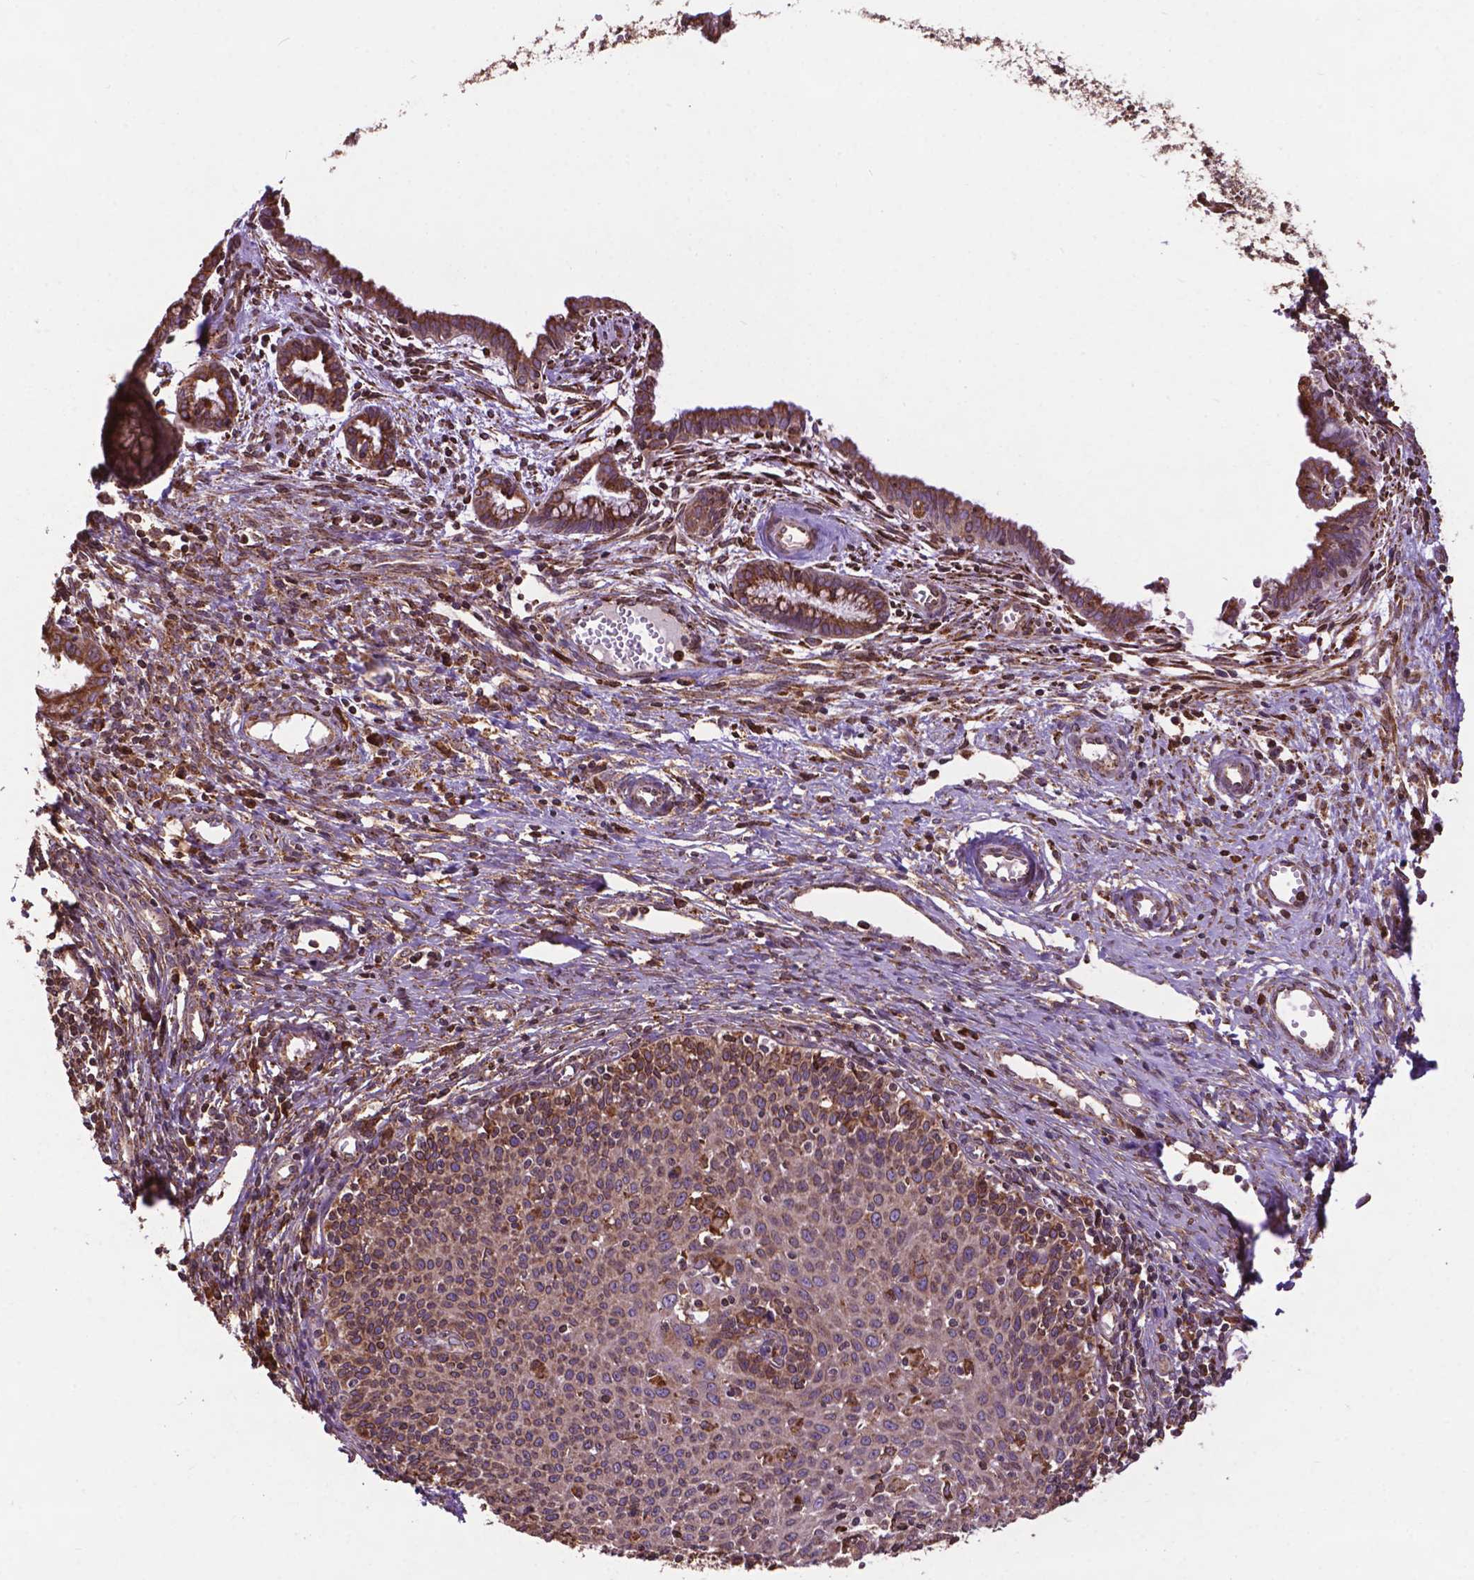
{"staining": {"intensity": "moderate", "quantity": ">75%", "location": "cytoplasmic/membranous"}, "tissue": "cervical cancer", "cell_type": "Tumor cells", "image_type": "cancer", "snomed": [{"axis": "morphology", "description": "Squamous cell carcinoma, NOS"}, {"axis": "topography", "description": "Cervix"}], "caption": "Immunohistochemical staining of human cervical cancer exhibits medium levels of moderate cytoplasmic/membranous expression in about >75% of tumor cells.", "gene": "GANAB", "patient": {"sex": "female", "age": 38}}